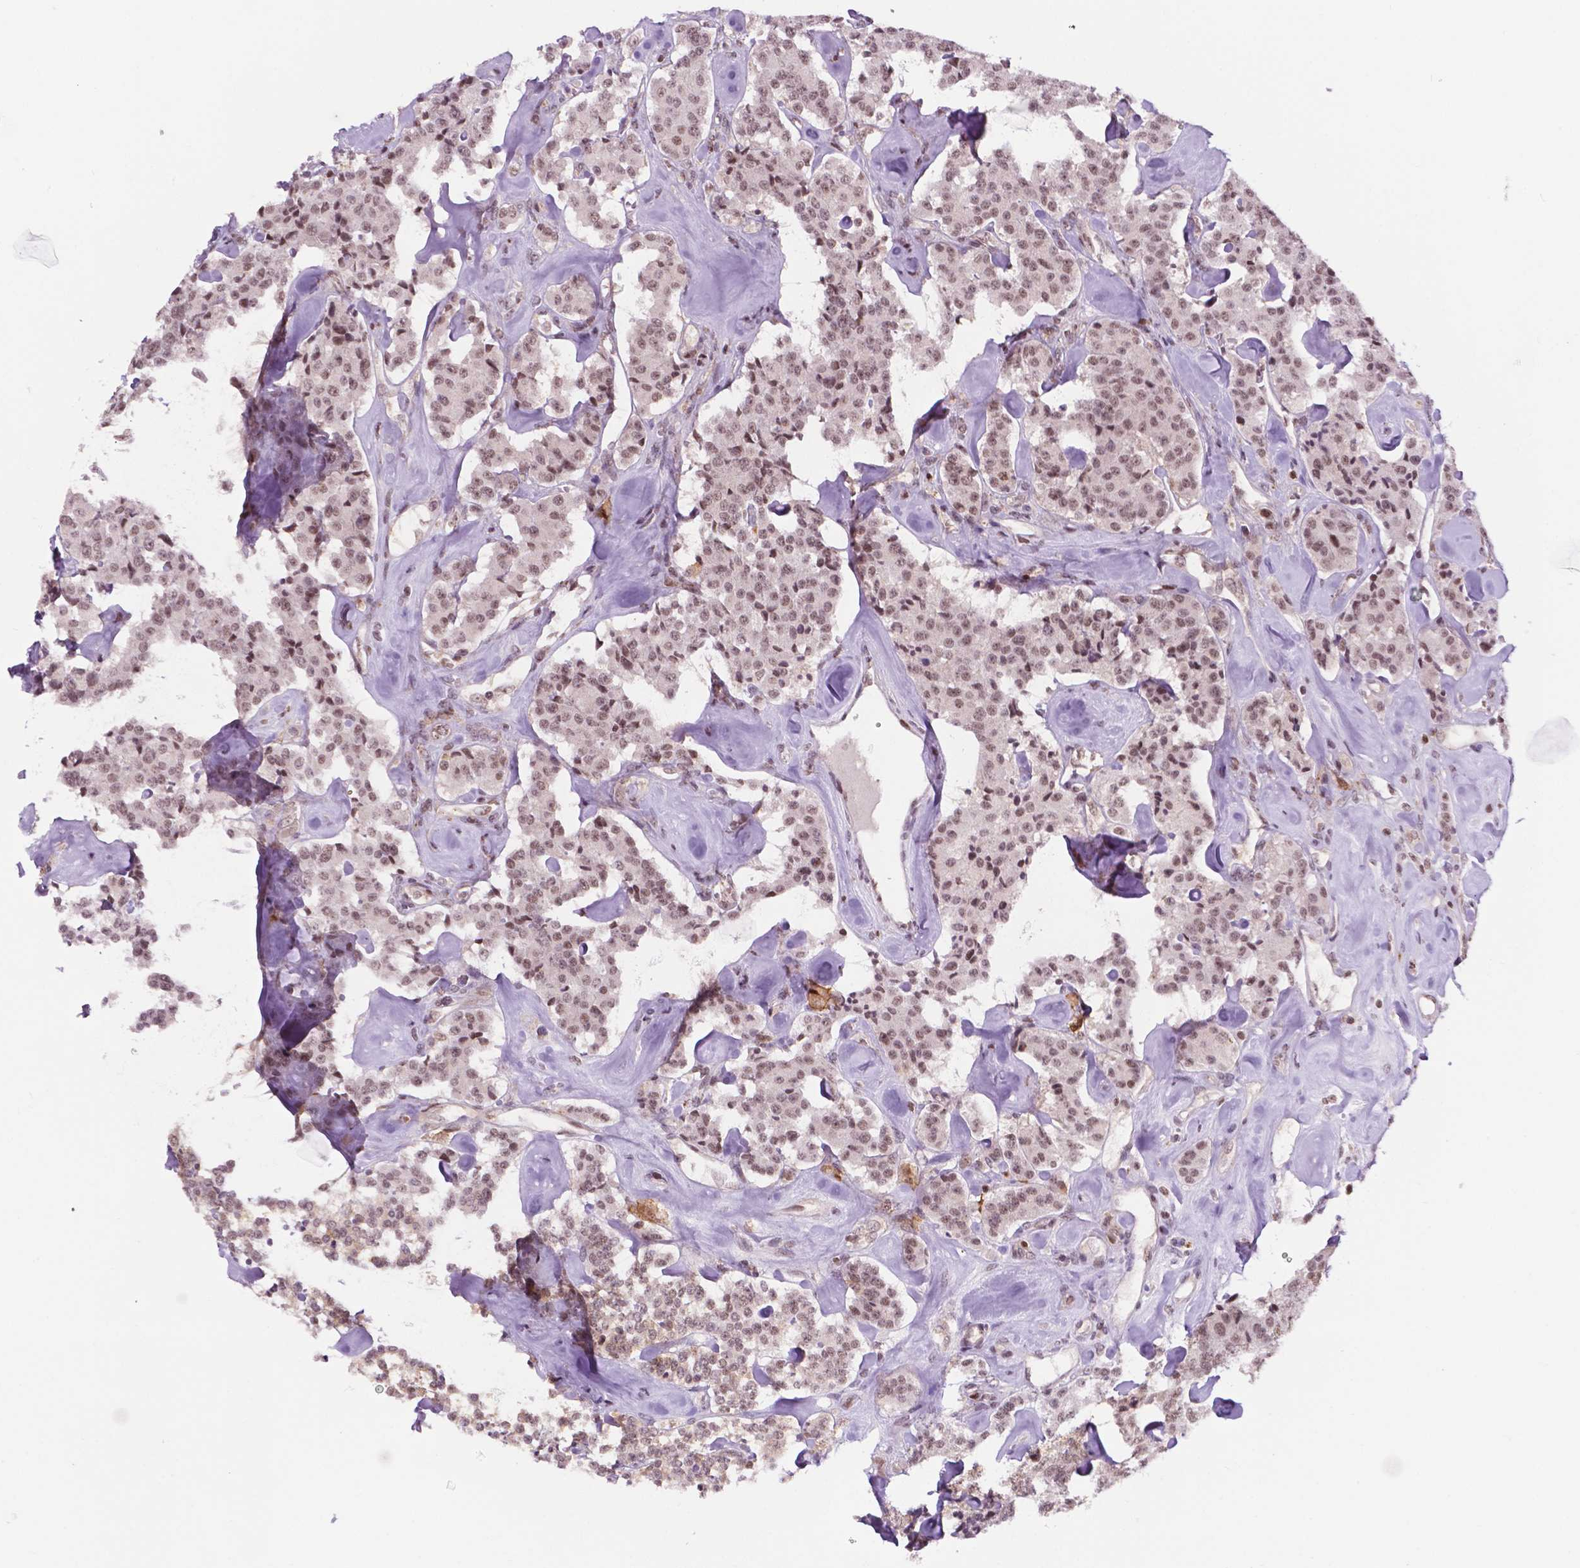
{"staining": {"intensity": "weak", "quantity": ">75%", "location": "nuclear"}, "tissue": "carcinoid", "cell_type": "Tumor cells", "image_type": "cancer", "snomed": [{"axis": "morphology", "description": "Carcinoid, malignant, NOS"}, {"axis": "topography", "description": "Pancreas"}], "caption": "Tumor cells reveal low levels of weak nuclear expression in approximately >75% of cells in human malignant carcinoid.", "gene": "PER2", "patient": {"sex": "male", "age": 41}}